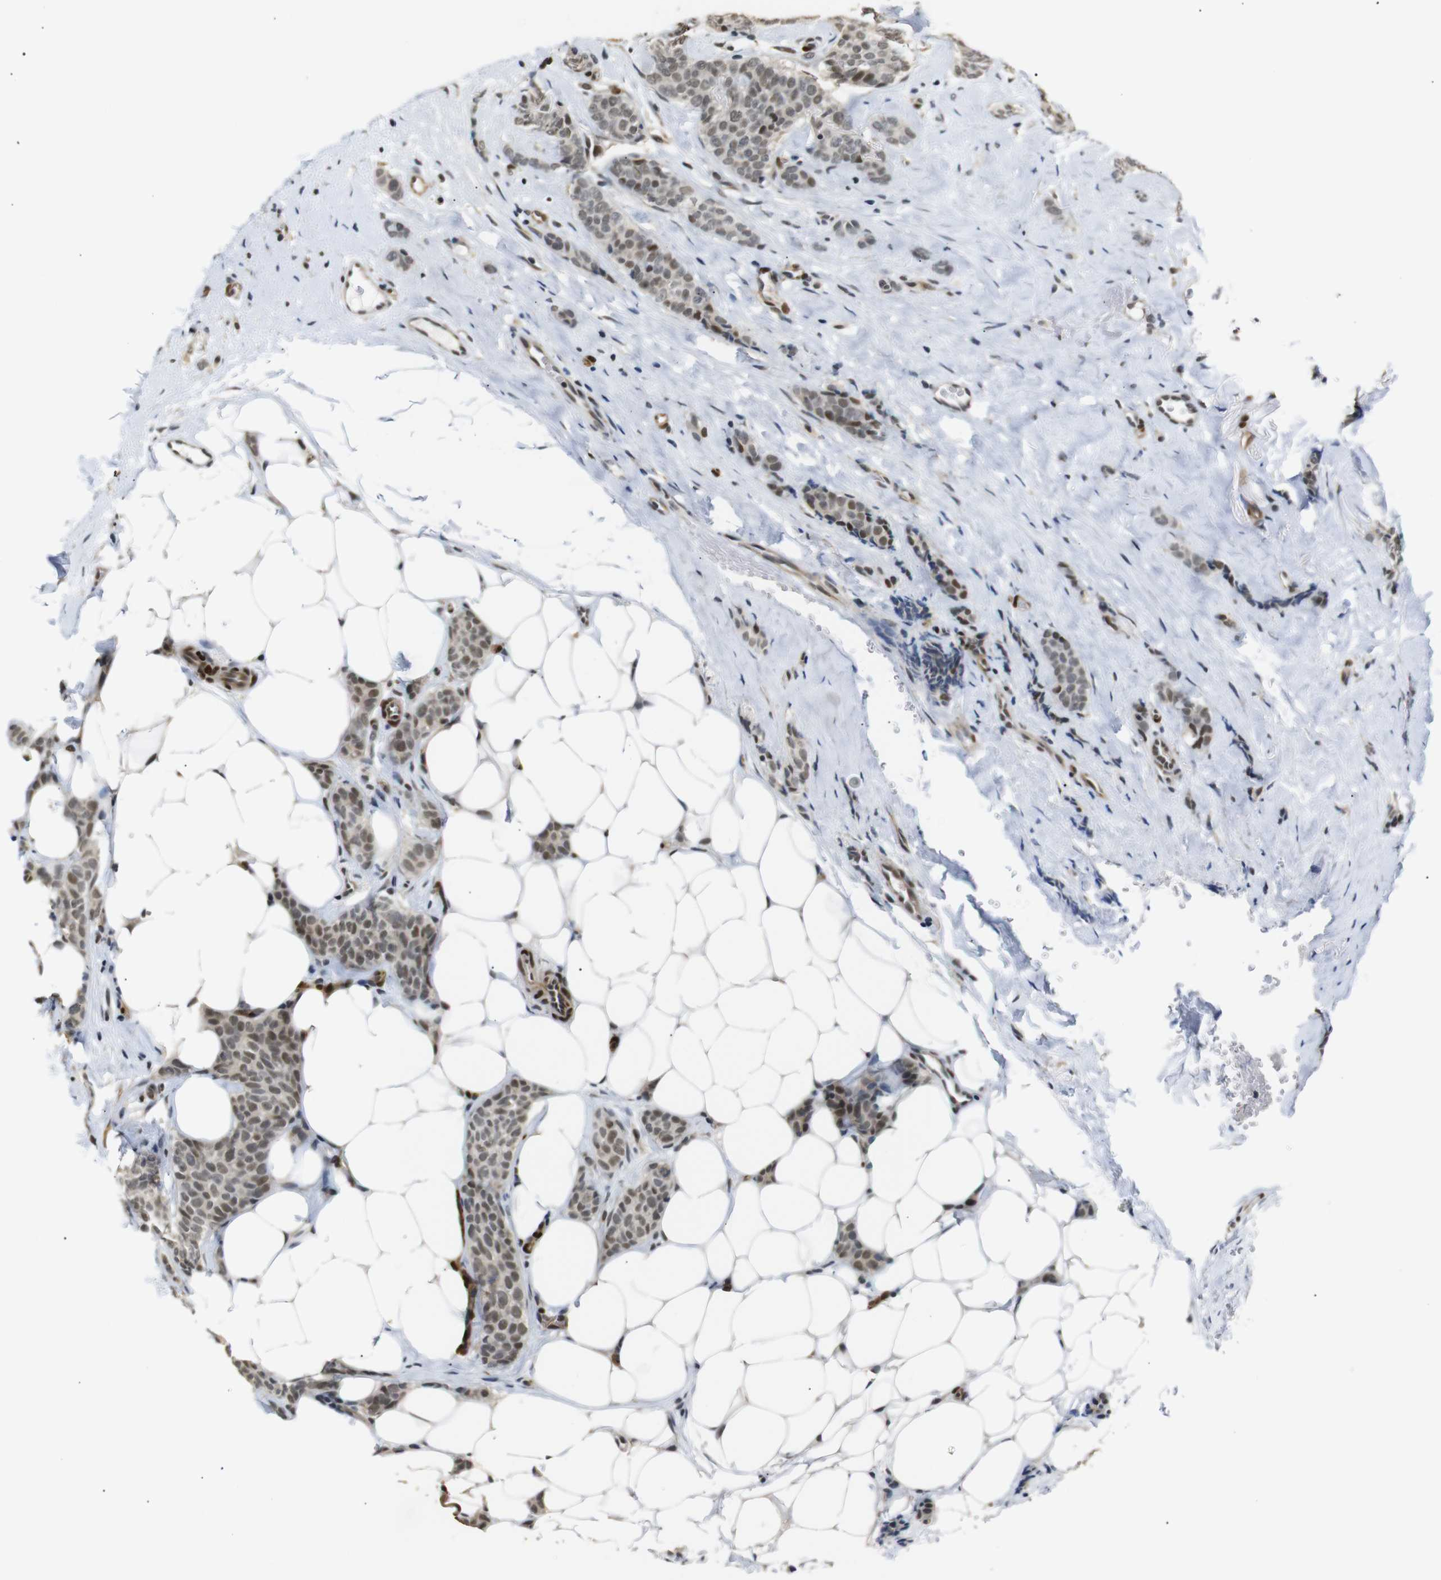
{"staining": {"intensity": "moderate", "quantity": "25%-75%", "location": "cytoplasmic/membranous,nuclear"}, "tissue": "breast cancer", "cell_type": "Tumor cells", "image_type": "cancer", "snomed": [{"axis": "morphology", "description": "Lobular carcinoma"}, {"axis": "topography", "description": "Skin"}, {"axis": "topography", "description": "Breast"}], "caption": "Immunohistochemical staining of human lobular carcinoma (breast) exhibits moderate cytoplasmic/membranous and nuclear protein expression in about 25%-75% of tumor cells.", "gene": "TBX2", "patient": {"sex": "female", "age": 46}}